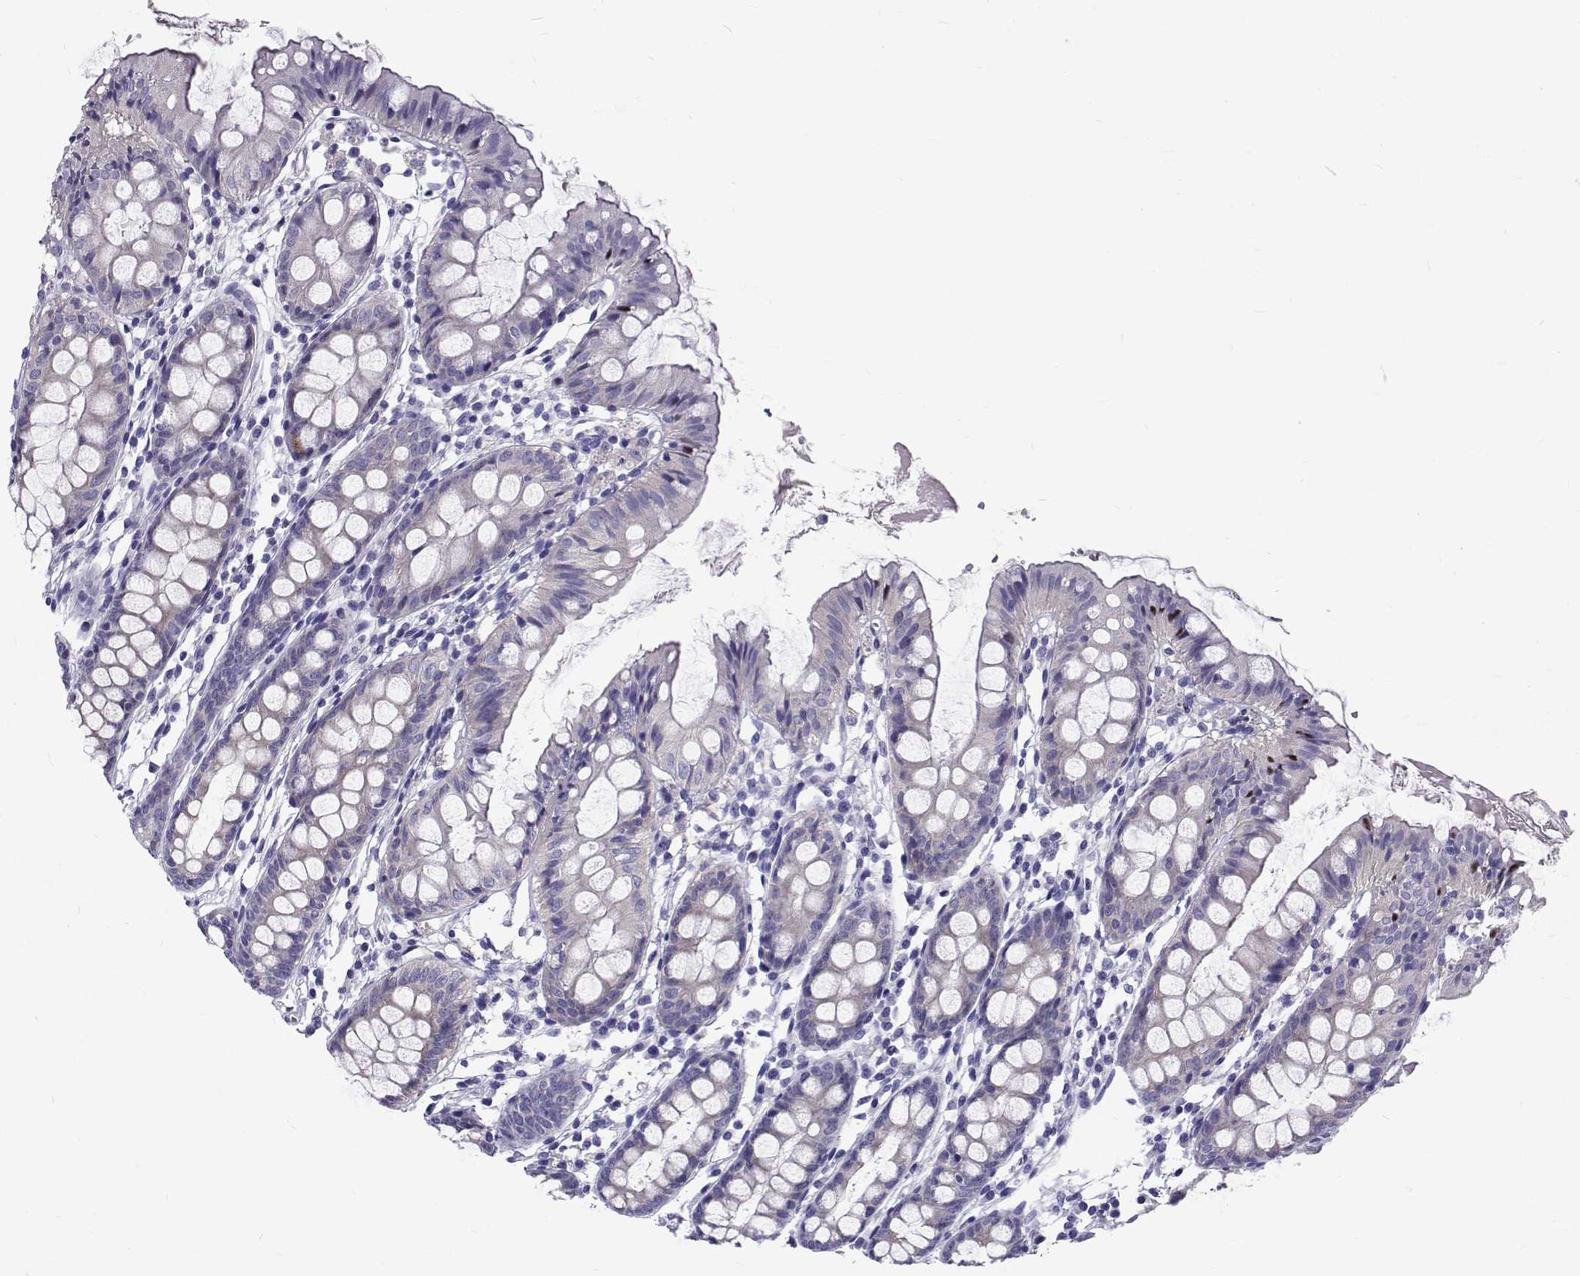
{"staining": {"intensity": "negative", "quantity": "none", "location": "none"}, "tissue": "colon", "cell_type": "Endothelial cells", "image_type": "normal", "snomed": [{"axis": "morphology", "description": "Normal tissue, NOS"}, {"axis": "topography", "description": "Colon"}], "caption": "Endothelial cells show no significant staining in normal colon. (DAB IHC with hematoxylin counter stain).", "gene": "IGSF1", "patient": {"sex": "female", "age": 84}}